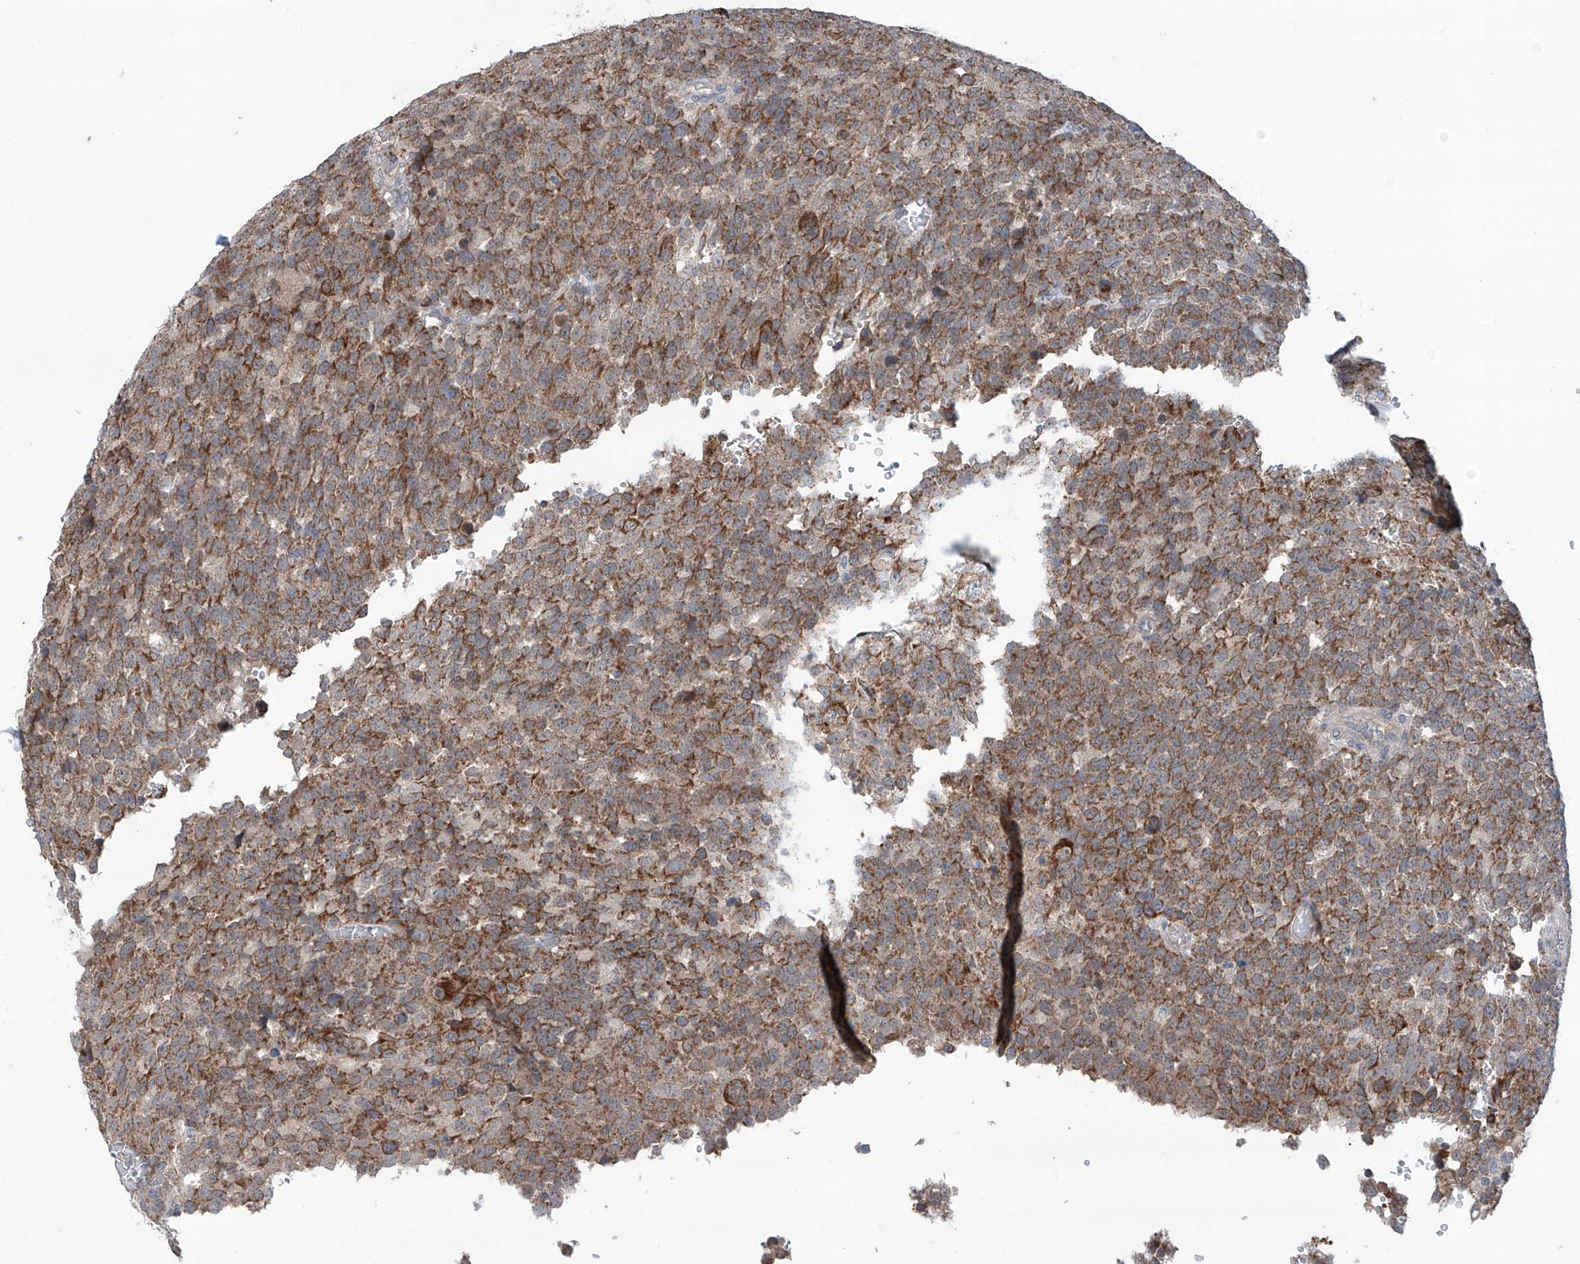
{"staining": {"intensity": "strong", "quantity": ">75%", "location": "cytoplasmic/membranous"}, "tissue": "testis cancer", "cell_type": "Tumor cells", "image_type": "cancer", "snomed": [{"axis": "morphology", "description": "Seminoma, NOS"}, {"axis": "topography", "description": "Testis"}], "caption": "Testis cancer (seminoma) stained with immunohistochemistry displays strong cytoplasmic/membranous positivity in approximately >75% of tumor cells.", "gene": "SIX4", "patient": {"sex": "male", "age": 71}}